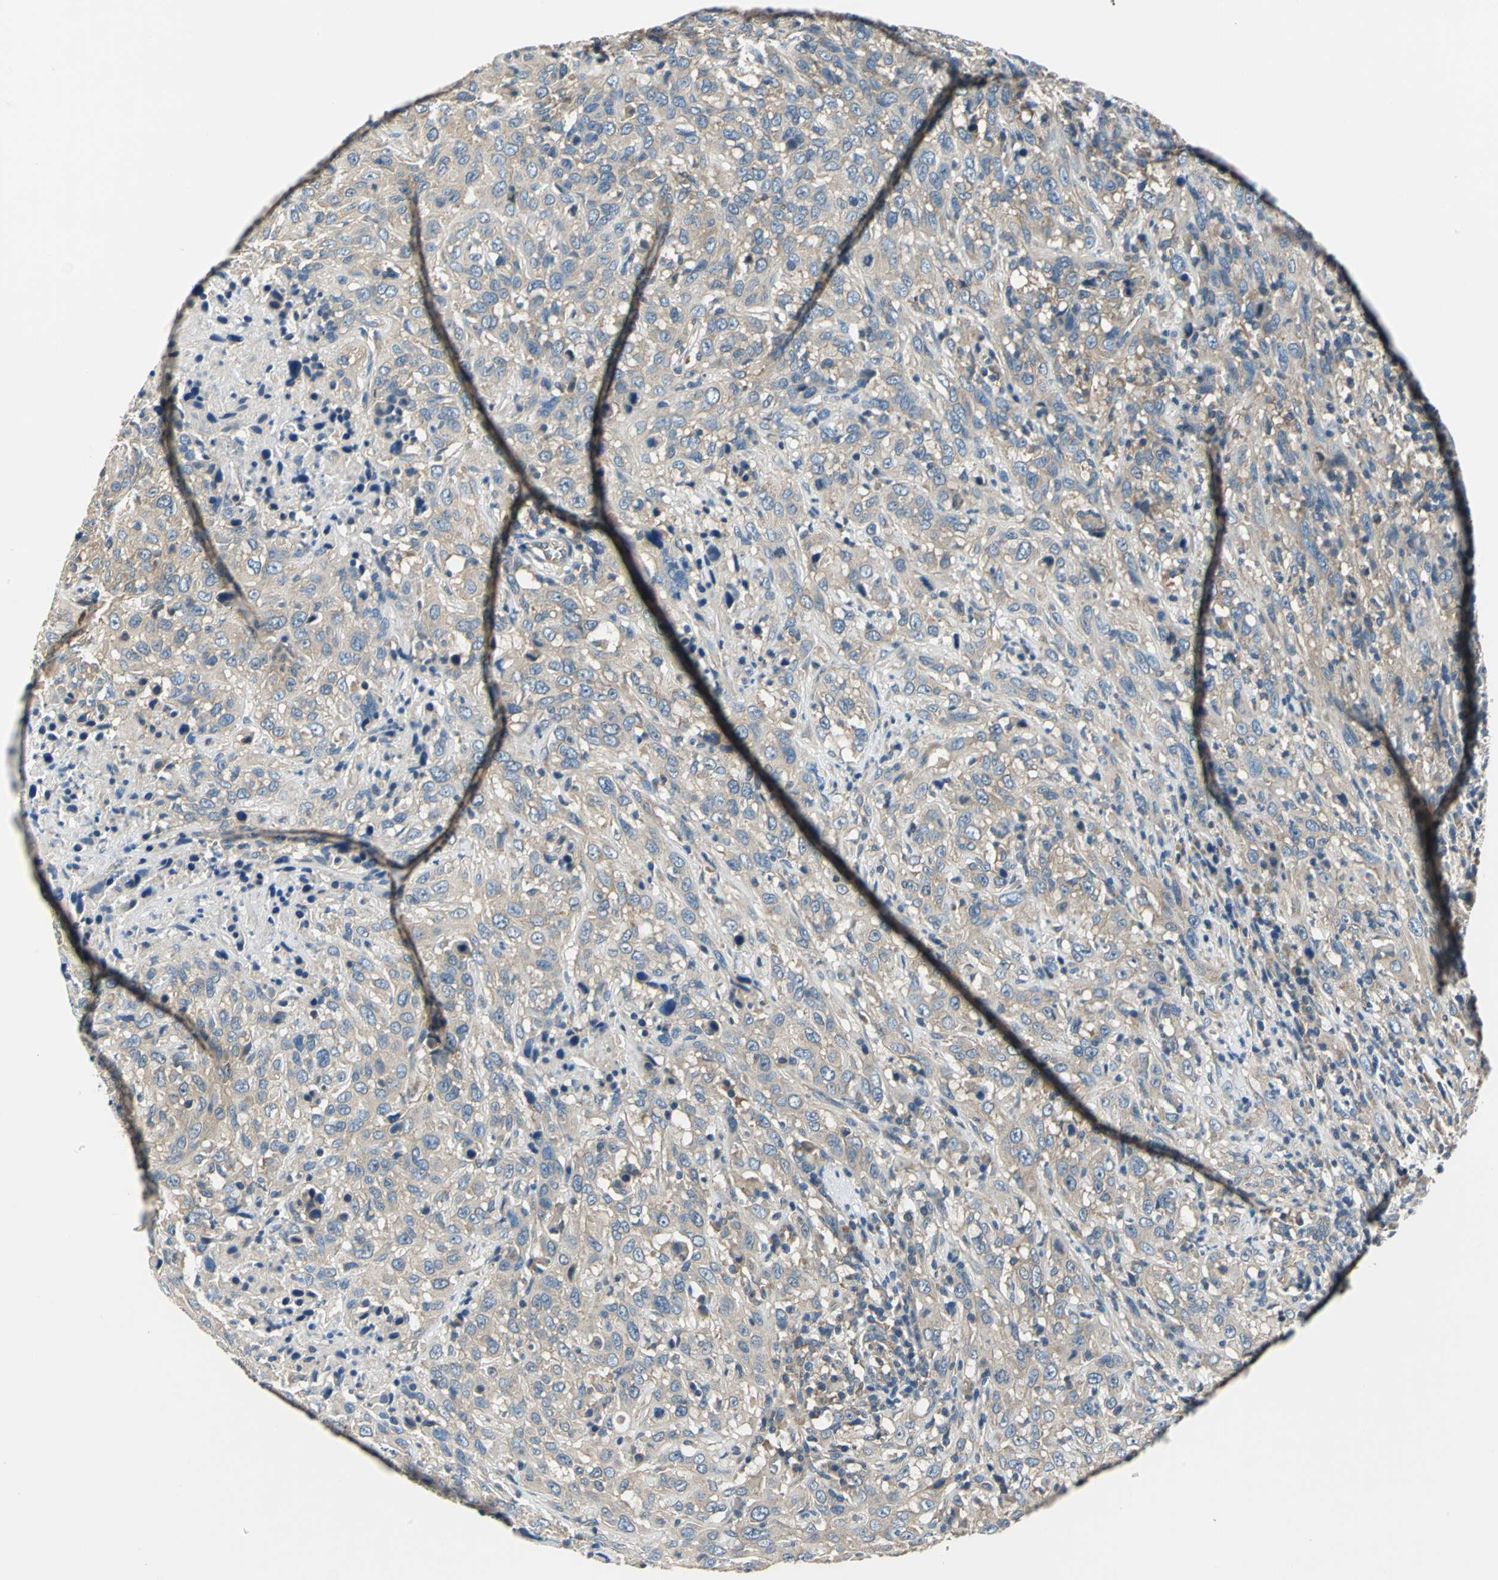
{"staining": {"intensity": "weak", "quantity": ">75%", "location": "cytoplasmic/membranous"}, "tissue": "urothelial cancer", "cell_type": "Tumor cells", "image_type": "cancer", "snomed": [{"axis": "morphology", "description": "Urothelial carcinoma, High grade"}, {"axis": "topography", "description": "Urinary bladder"}], "caption": "IHC staining of high-grade urothelial carcinoma, which reveals low levels of weak cytoplasmic/membranous expression in approximately >75% of tumor cells indicating weak cytoplasmic/membranous protein staining. The staining was performed using DAB (3,3'-diaminobenzidine) (brown) for protein detection and nuclei were counterstained in hematoxylin (blue).", "gene": "DDX3Y", "patient": {"sex": "male", "age": 61}}